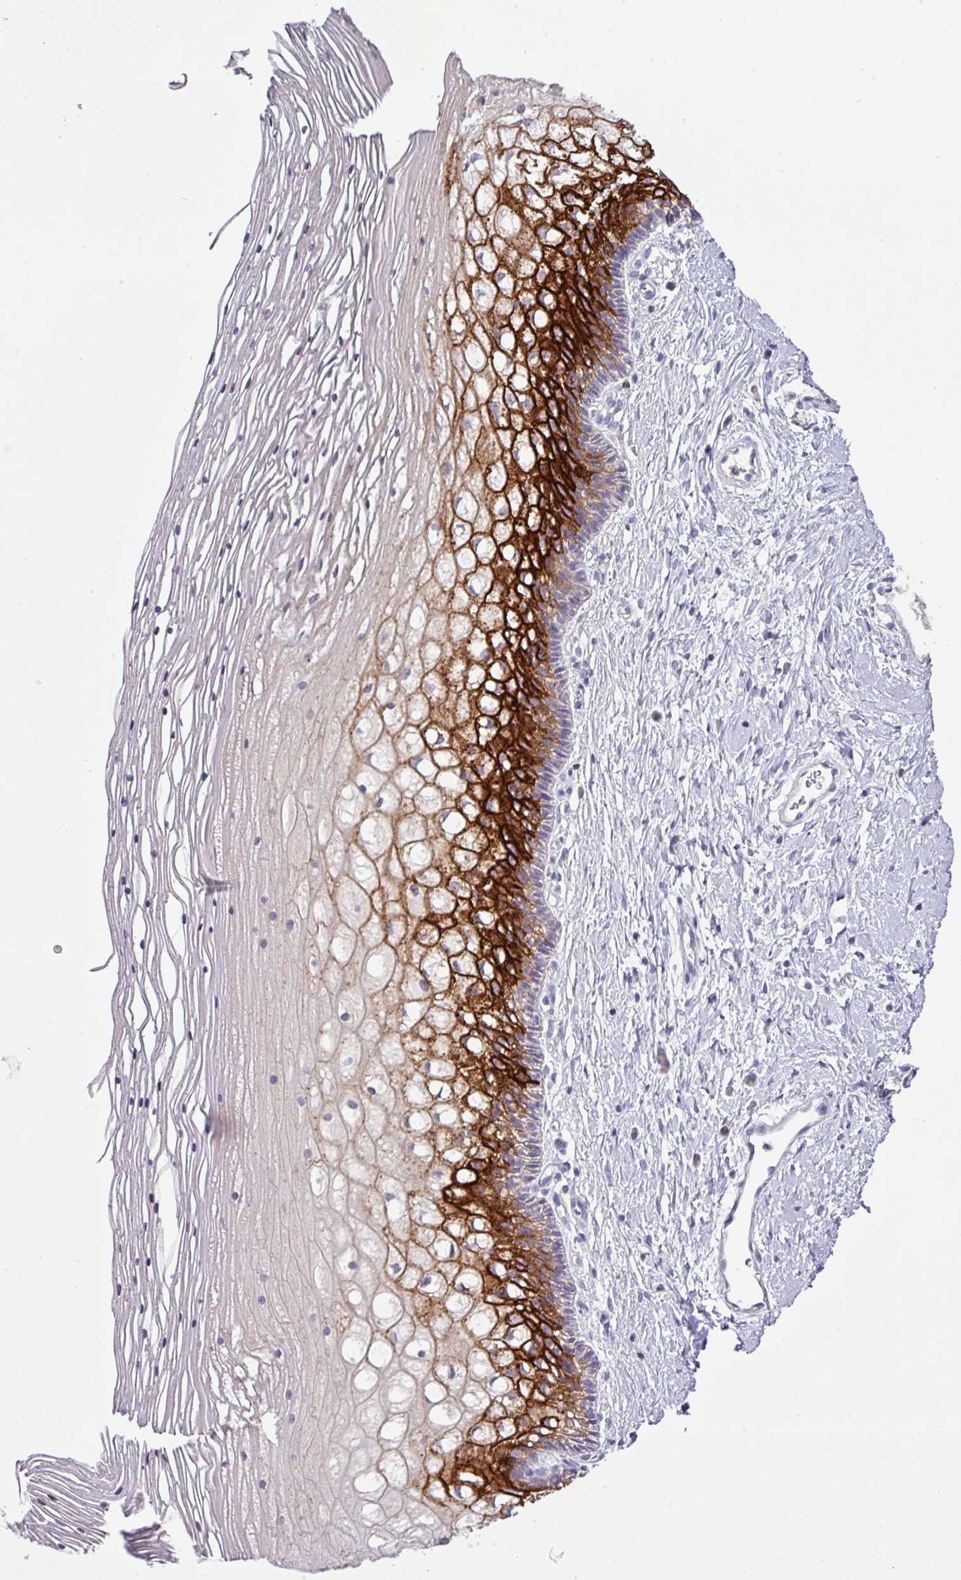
{"staining": {"intensity": "negative", "quantity": "none", "location": "none"}, "tissue": "cervix", "cell_type": "Glandular cells", "image_type": "normal", "snomed": [{"axis": "morphology", "description": "Normal tissue, NOS"}, {"axis": "topography", "description": "Cervix"}], "caption": "Immunohistochemistry of benign cervix demonstrates no positivity in glandular cells. Brightfield microscopy of immunohistochemistry (IHC) stained with DAB (3,3'-diaminobenzidine) (brown) and hematoxylin (blue), captured at high magnification.", "gene": "TRAPPC1", "patient": {"sex": "female", "age": 36}}